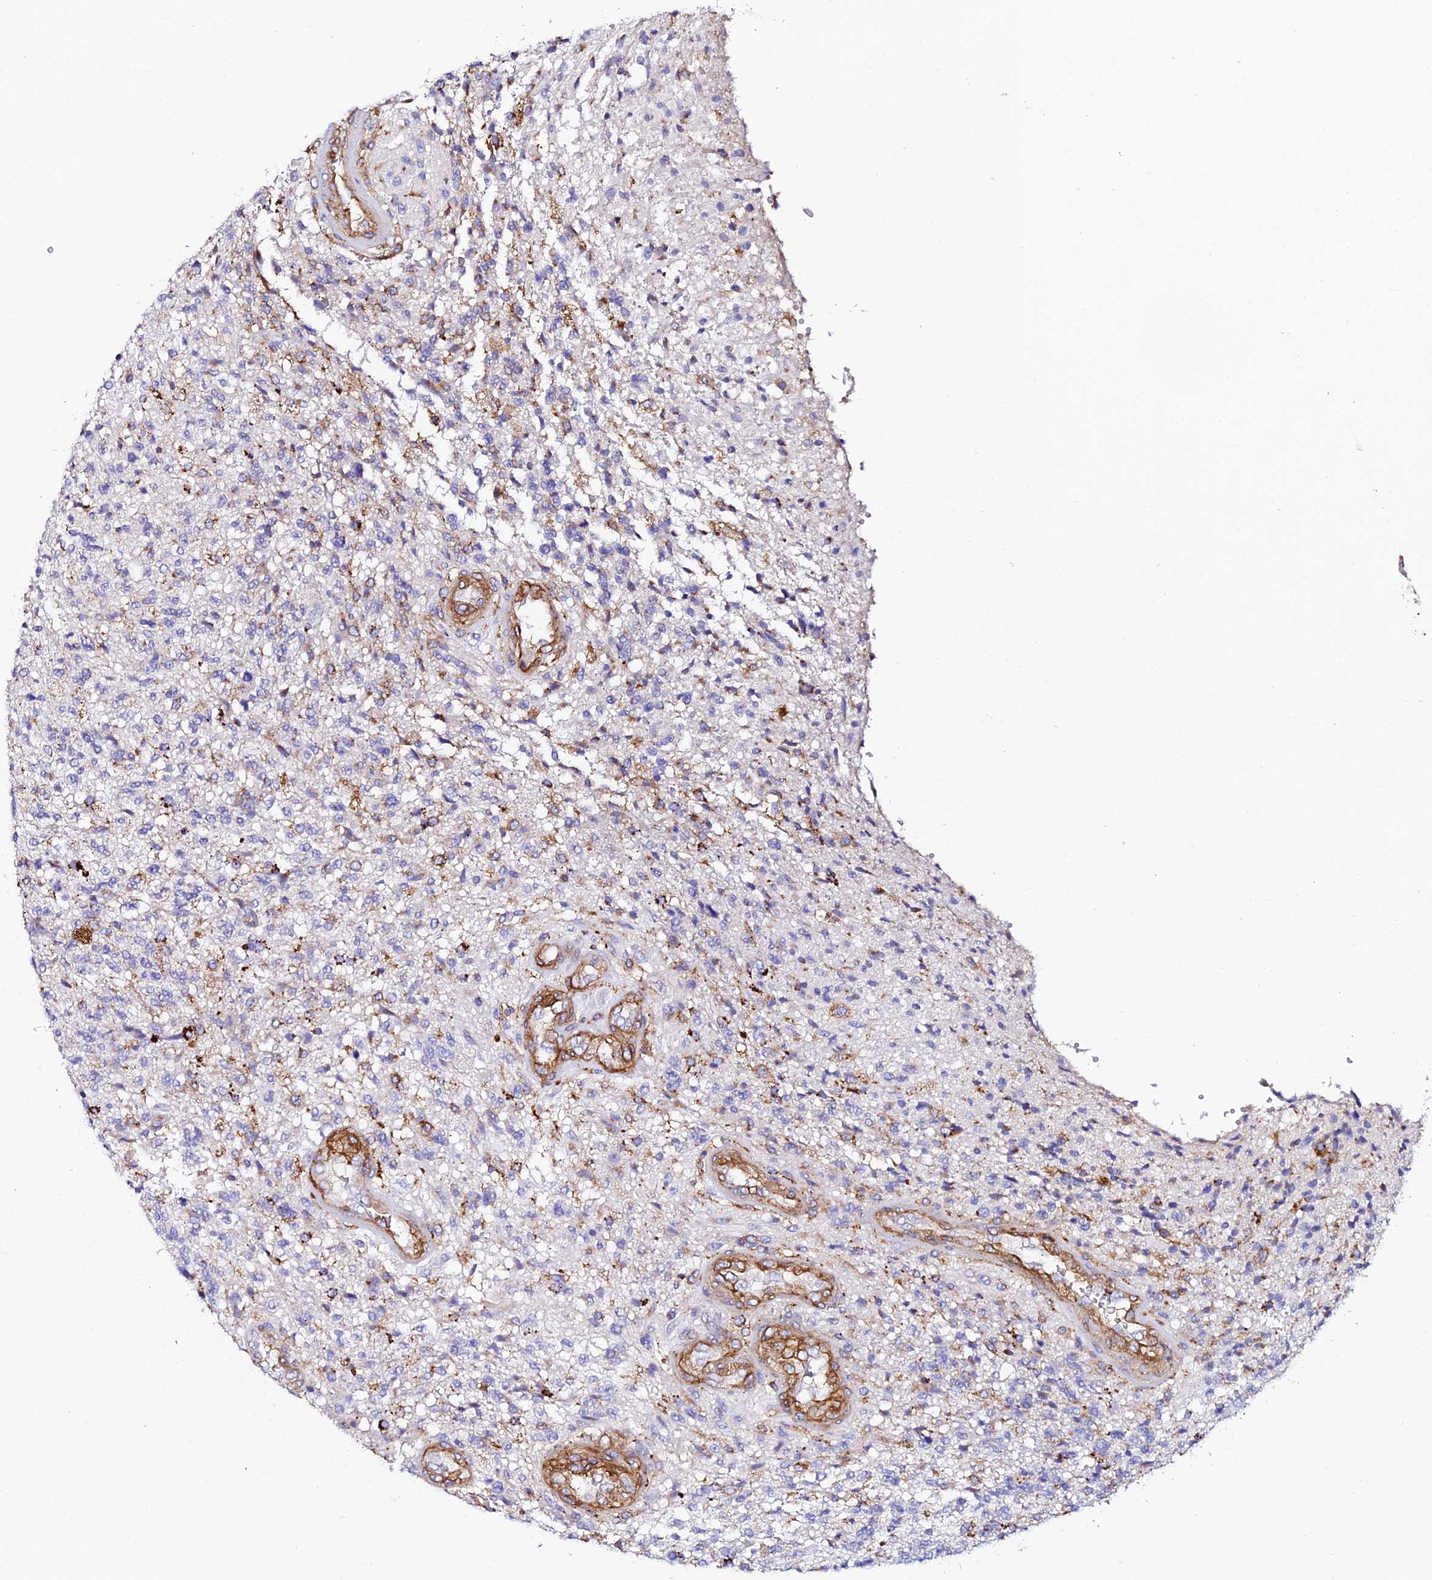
{"staining": {"intensity": "moderate", "quantity": "<25%", "location": "cytoplasmic/membranous"}, "tissue": "glioma", "cell_type": "Tumor cells", "image_type": "cancer", "snomed": [{"axis": "morphology", "description": "Glioma, malignant, High grade"}, {"axis": "topography", "description": "Brain"}], "caption": "A high-resolution photomicrograph shows immunohistochemistry (IHC) staining of malignant glioma (high-grade), which exhibits moderate cytoplasmic/membranous expression in about <25% of tumor cells.", "gene": "TRPV2", "patient": {"sex": "male", "age": 56}}